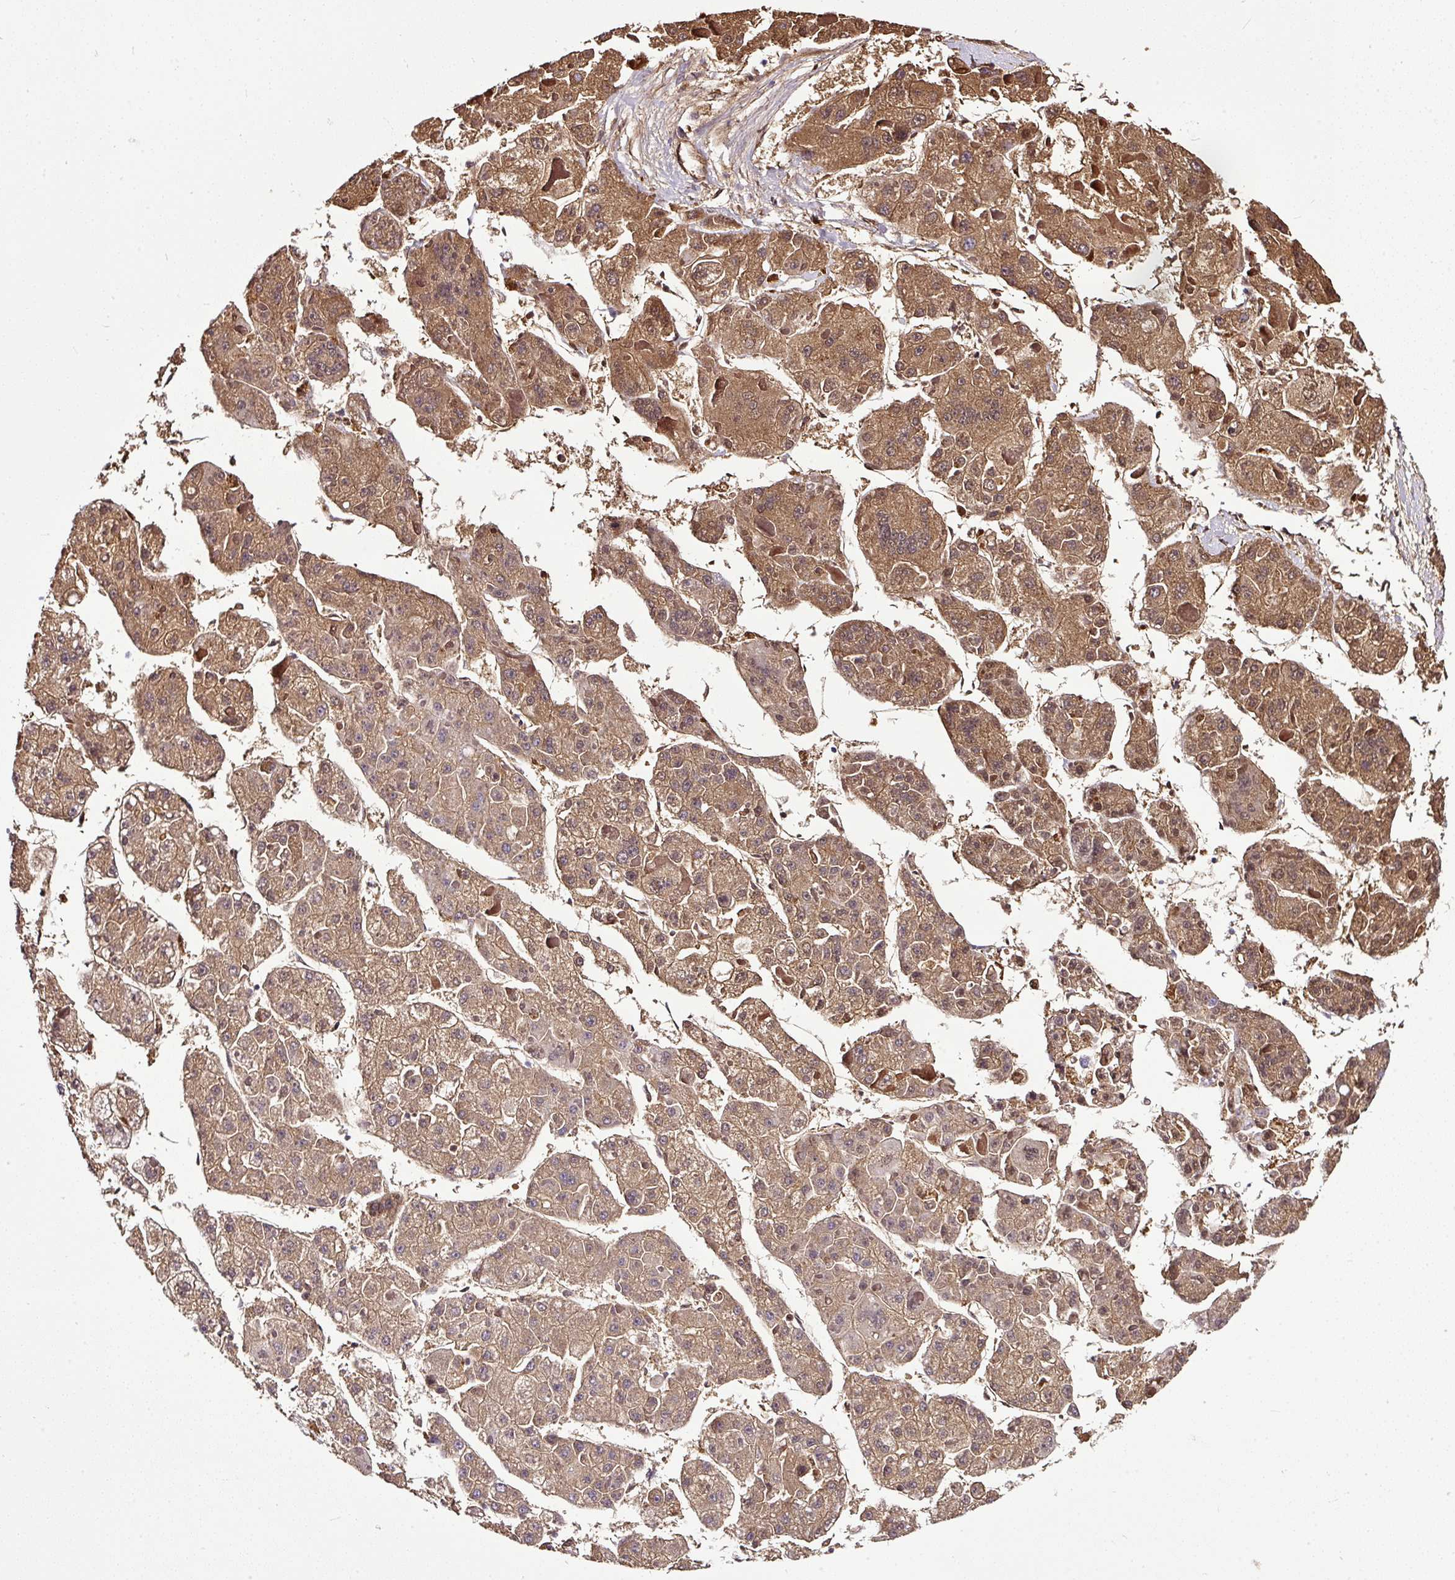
{"staining": {"intensity": "moderate", "quantity": ">75%", "location": "cytoplasmic/membranous,nuclear"}, "tissue": "liver cancer", "cell_type": "Tumor cells", "image_type": "cancer", "snomed": [{"axis": "morphology", "description": "Carcinoma, Hepatocellular, NOS"}, {"axis": "topography", "description": "Liver"}], "caption": "Human hepatocellular carcinoma (liver) stained for a protein (brown) demonstrates moderate cytoplasmic/membranous and nuclear positive staining in about >75% of tumor cells.", "gene": "CLEC3B", "patient": {"sex": "female", "age": 73}}